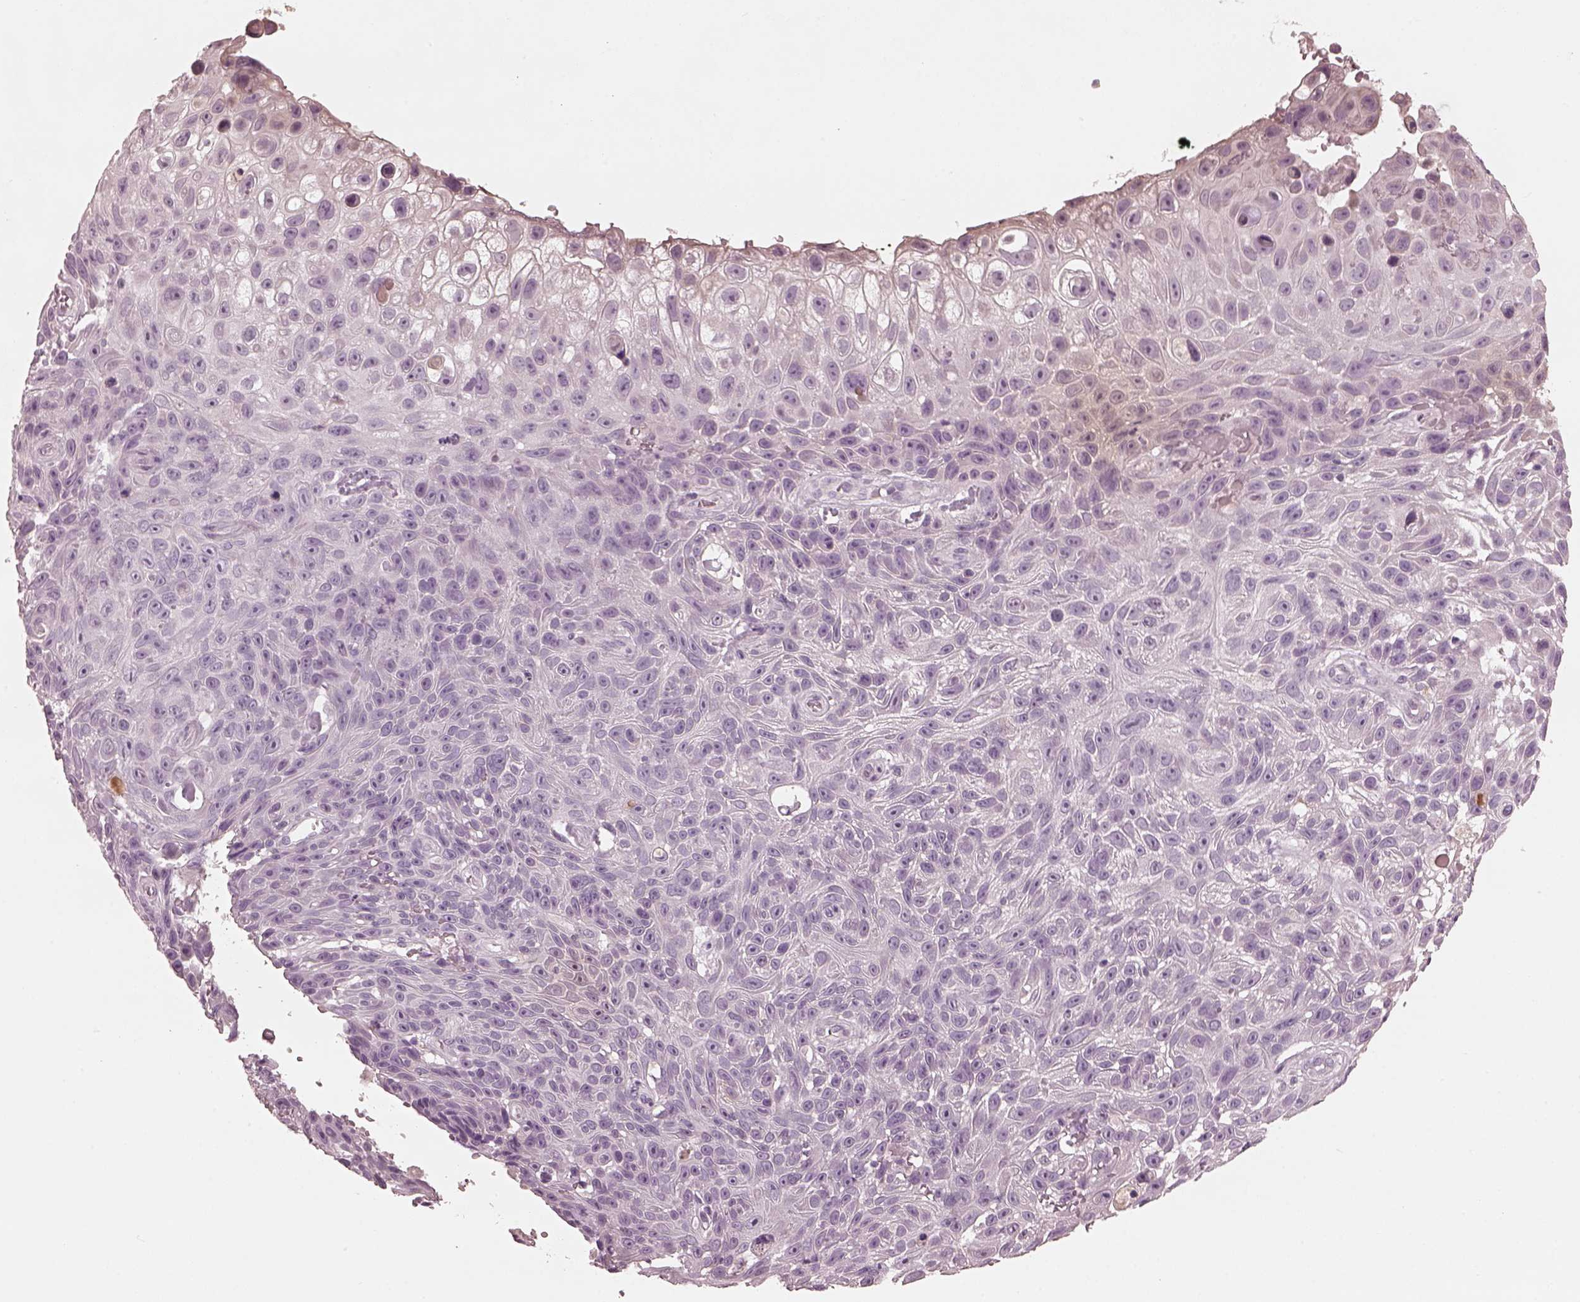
{"staining": {"intensity": "negative", "quantity": "none", "location": "none"}, "tissue": "skin cancer", "cell_type": "Tumor cells", "image_type": "cancer", "snomed": [{"axis": "morphology", "description": "Squamous cell carcinoma, NOS"}, {"axis": "topography", "description": "Skin"}], "caption": "Photomicrograph shows no significant protein positivity in tumor cells of skin squamous cell carcinoma. The staining was performed using DAB to visualize the protein expression in brown, while the nuclei were stained in blue with hematoxylin (Magnification: 20x).", "gene": "OPTC", "patient": {"sex": "male", "age": 82}}